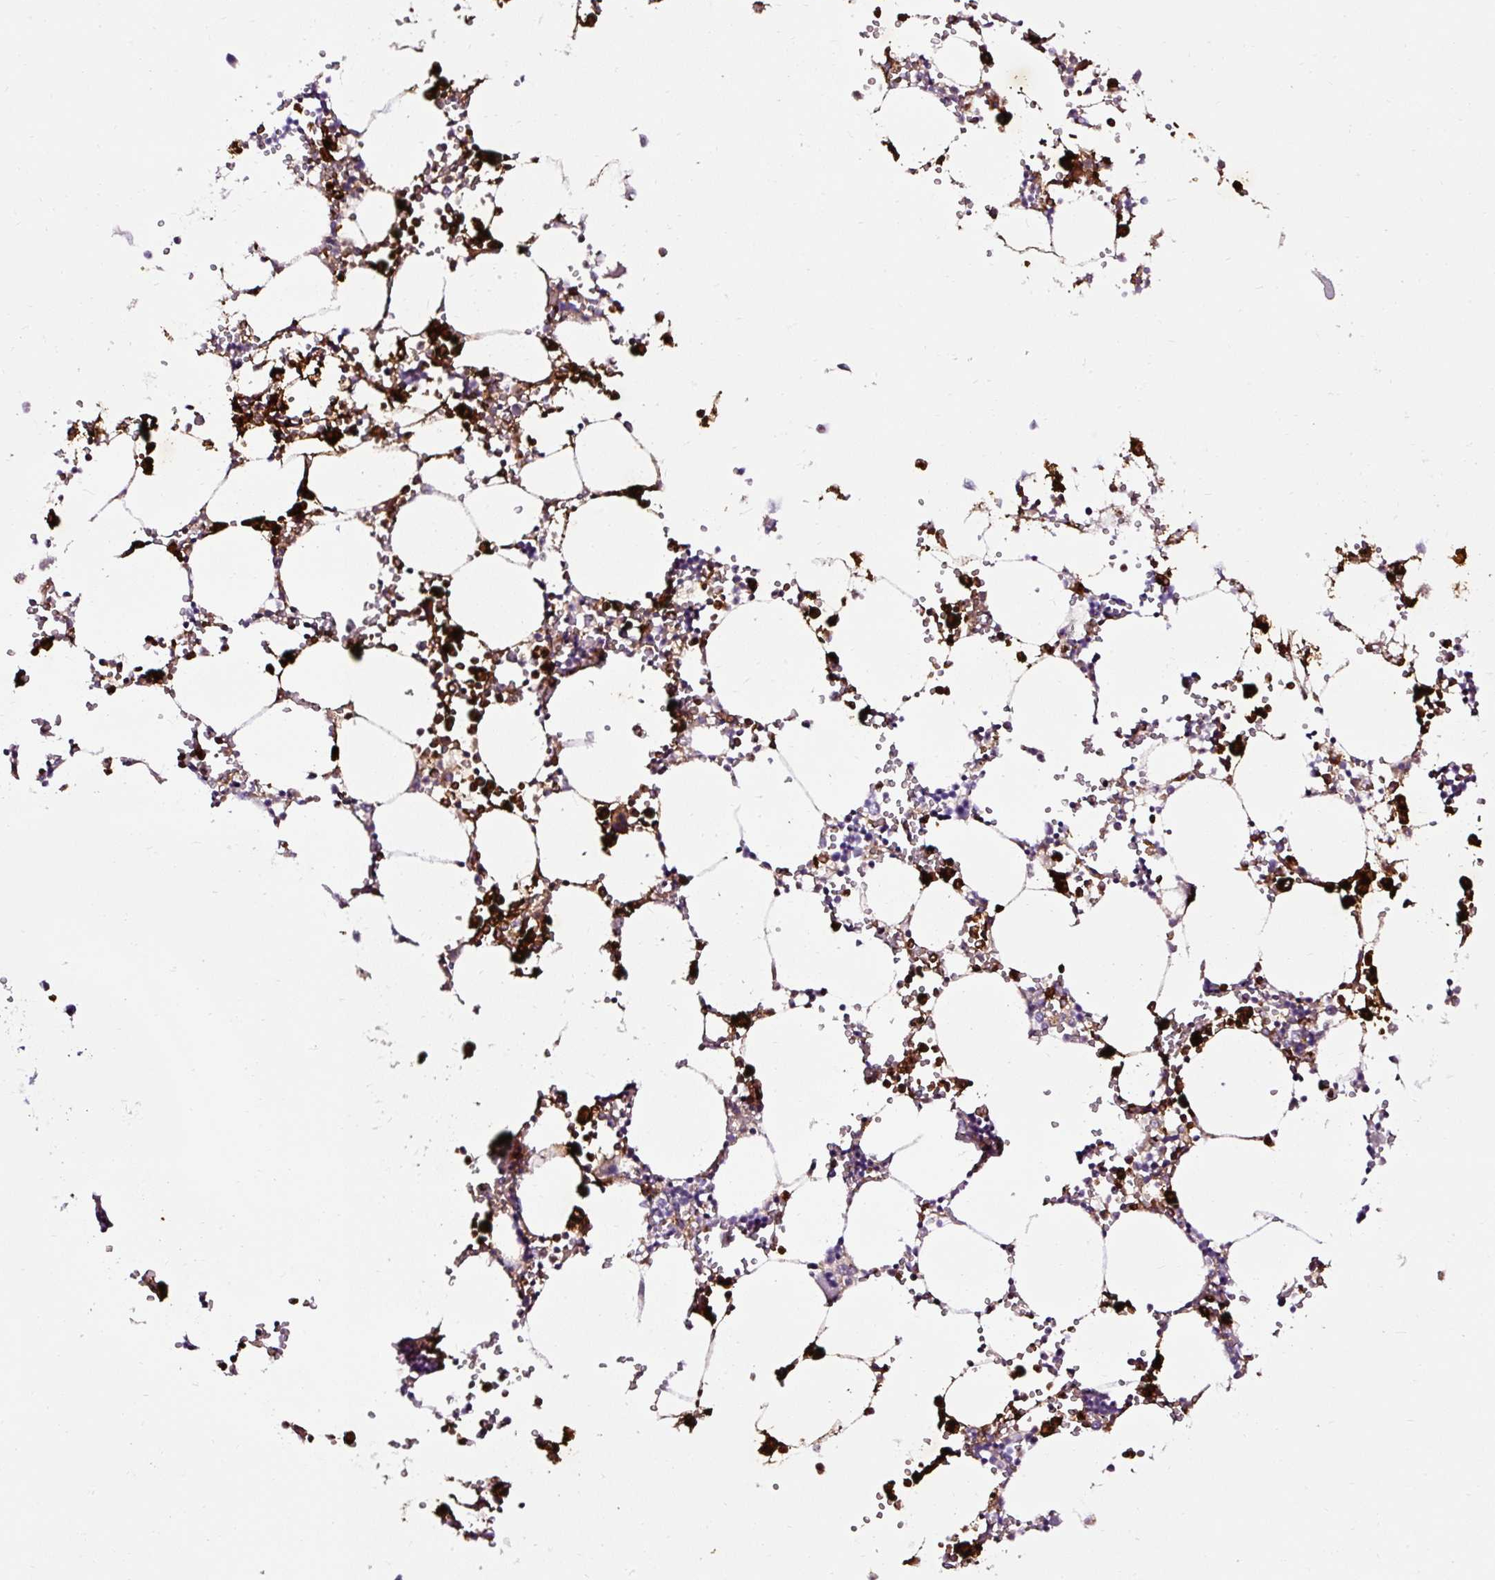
{"staining": {"intensity": "strong", "quantity": ">75%", "location": "cytoplasmic/membranous"}, "tissue": "bone marrow", "cell_type": "Hematopoietic cells", "image_type": "normal", "snomed": [{"axis": "morphology", "description": "Normal tissue, NOS"}, {"axis": "topography", "description": "Bone marrow"}], "caption": "Approximately >75% of hematopoietic cells in normal human bone marrow reveal strong cytoplasmic/membranous protein expression as visualized by brown immunohistochemical staining.", "gene": "SLC7A8", "patient": {"sex": "male", "age": 64}}